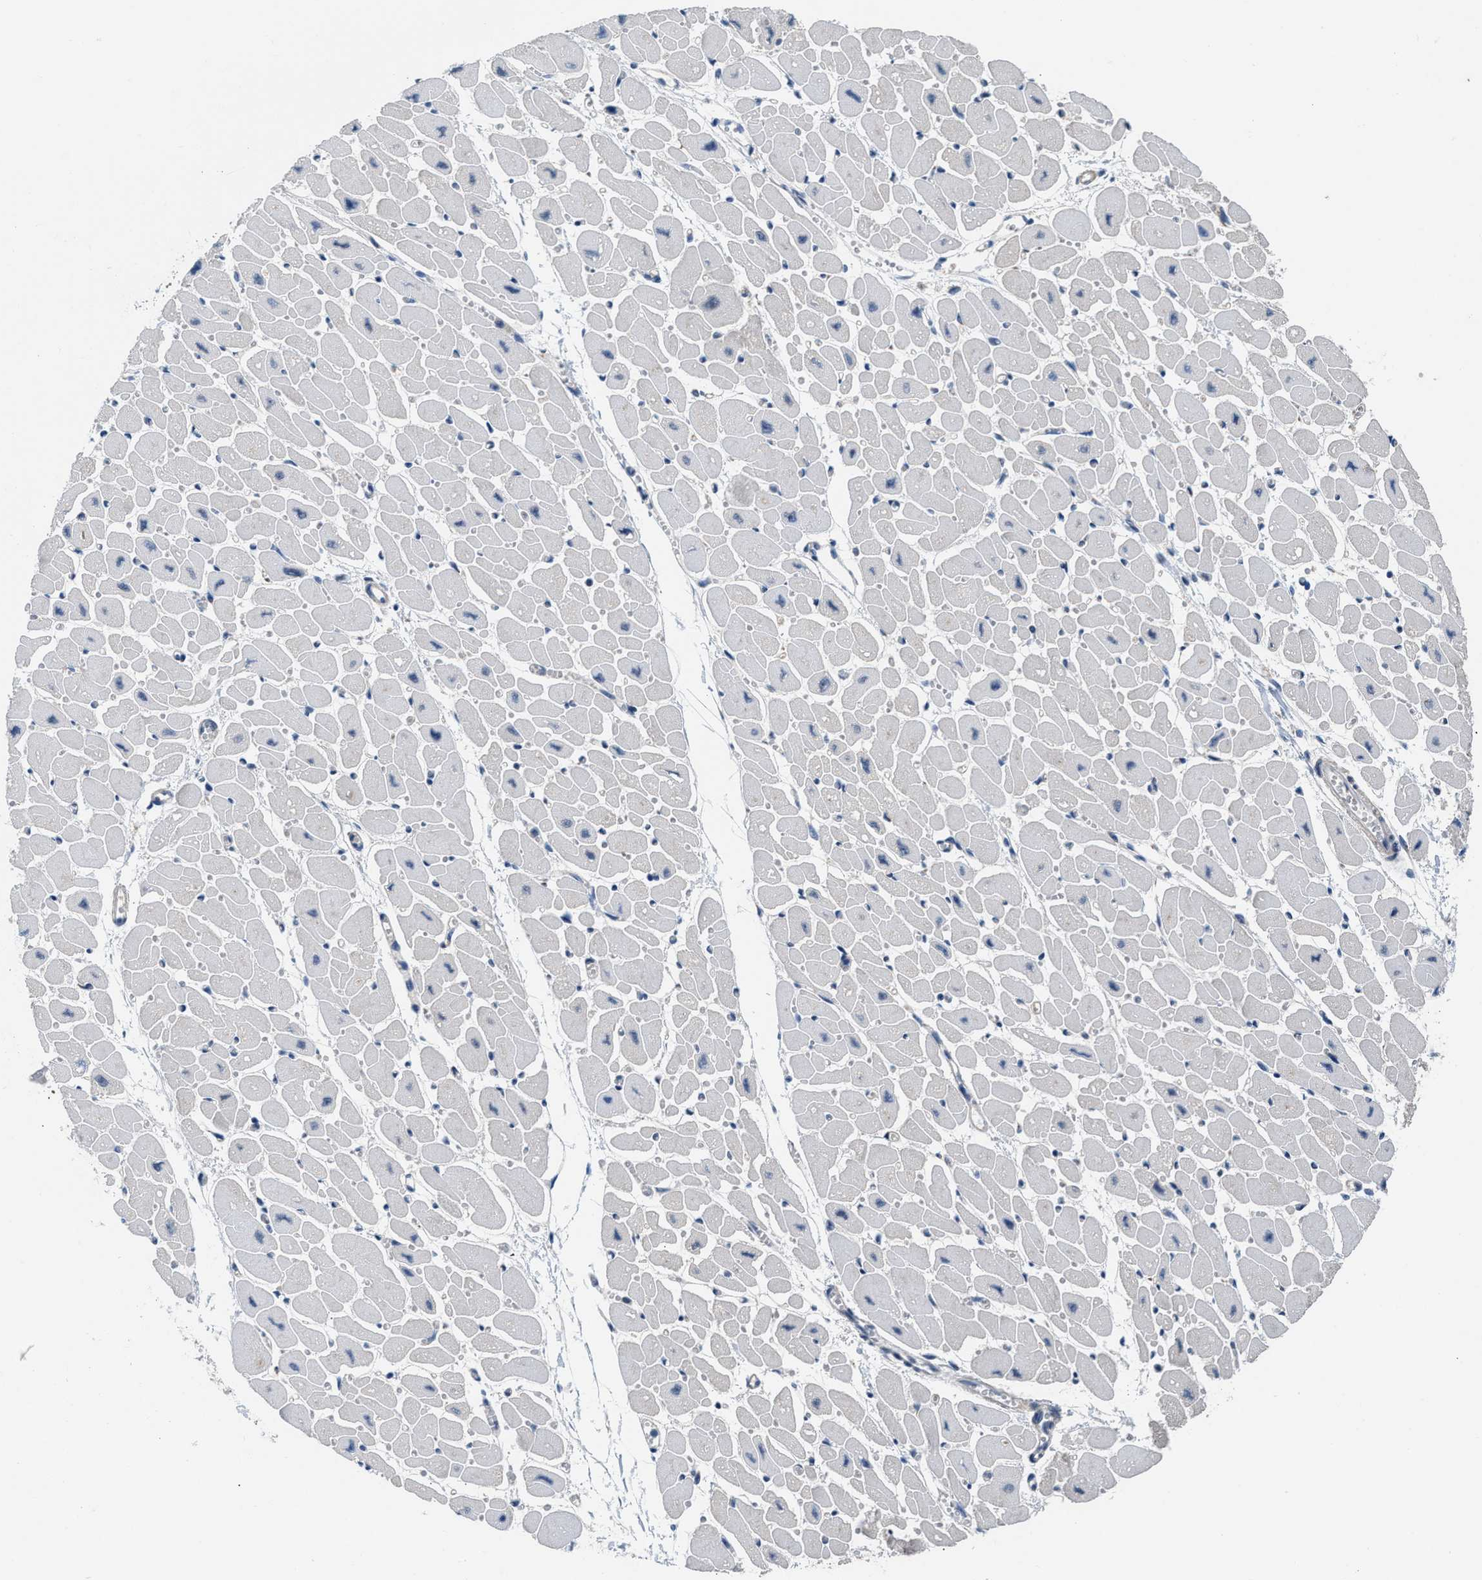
{"staining": {"intensity": "negative", "quantity": "none", "location": "none"}, "tissue": "heart muscle", "cell_type": "Cardiomyocytes", "image_type": "normal", "snomed": [{"axis": "morphology", "description": "Normal tissue, NOS"}, {"axis": "topography", "description": "Heart"}], "caption": "Immunohistochemistry (IHC) photomicrograph of unremarkable heart muscle stained for a protein (brown), which shows no staining in cardiomyocytes.", "gene": "TERF2IP", "patient": {"sex": "female", "age": 54}}